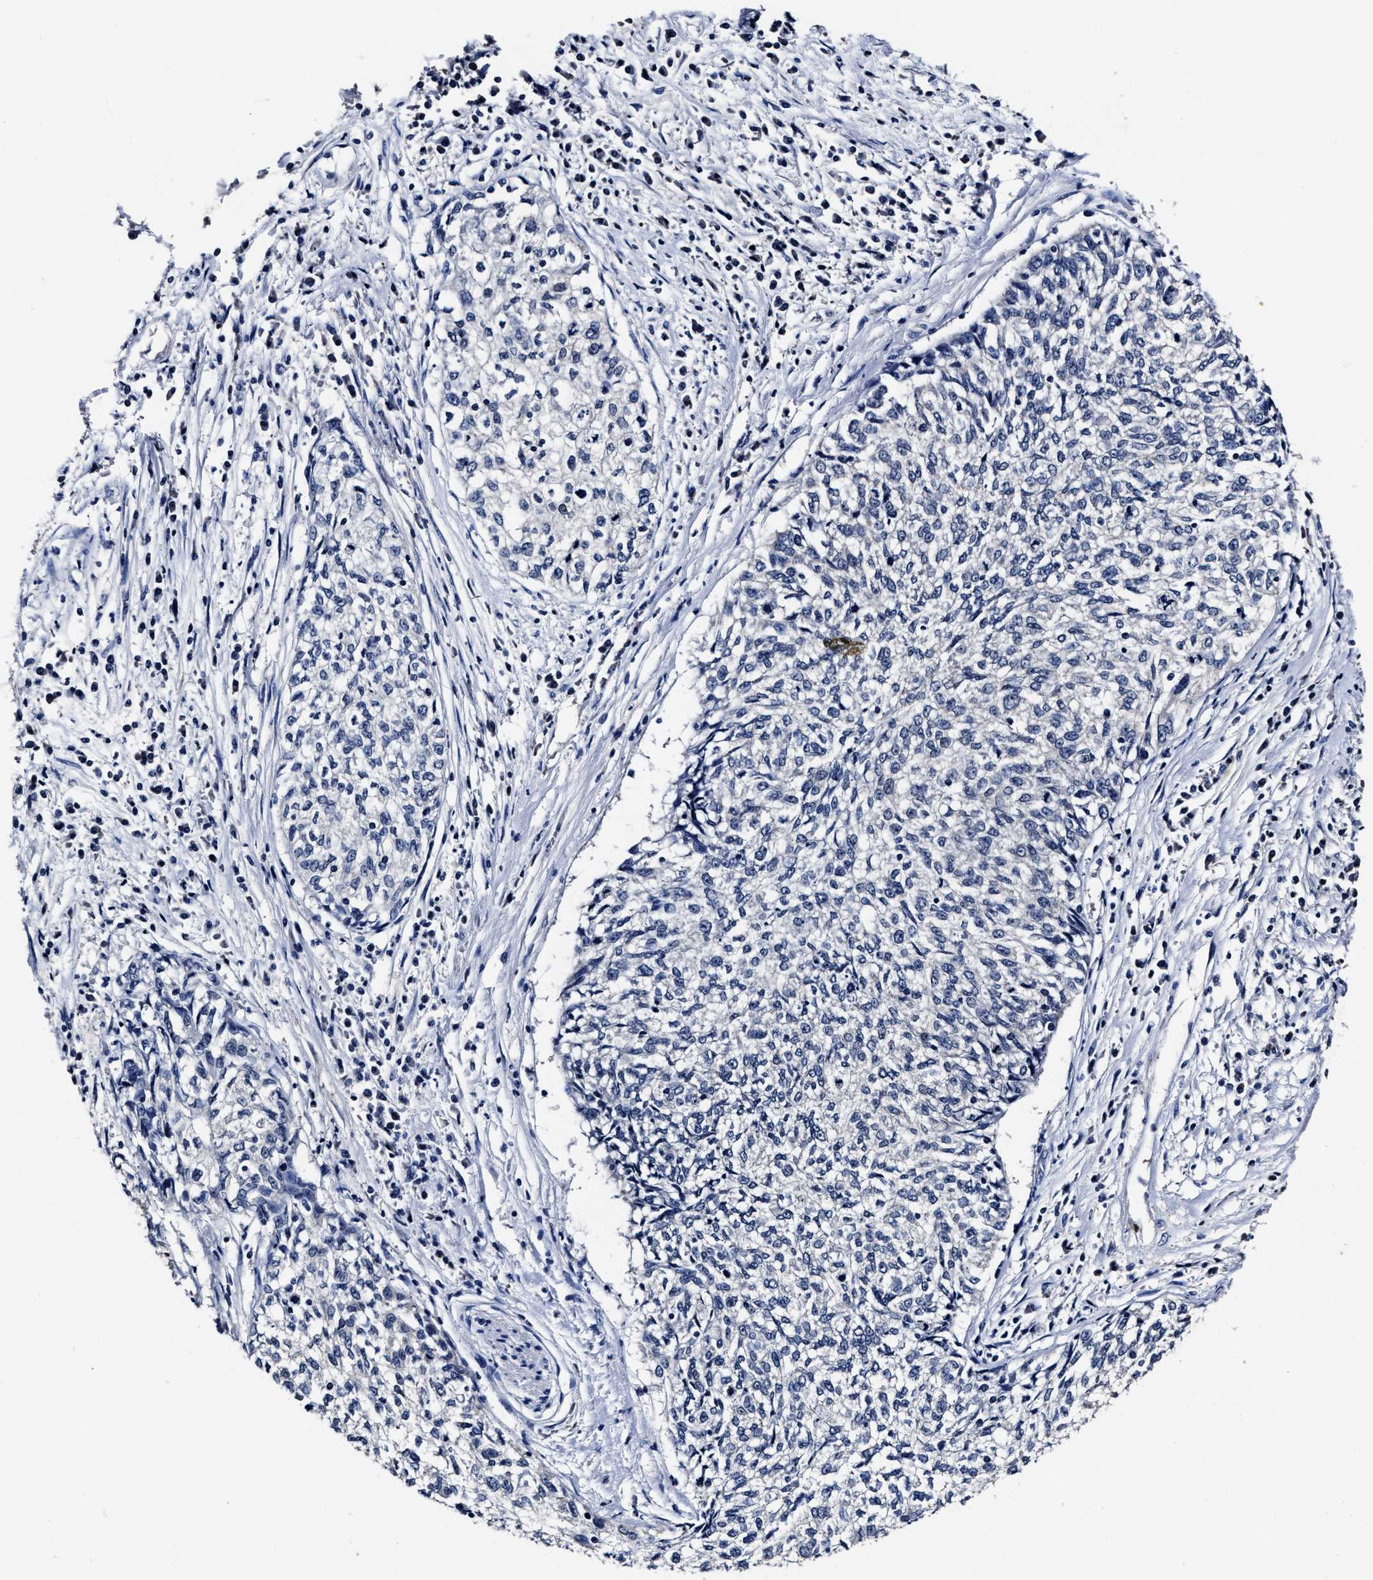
{"staining": {"intensity": "negative", "quantity": "none", "location": "none"}, "tissue": "cervical cancer", "cell_type": "Tumor cells", "image_type": "cancer", "snomed": [{"axis": "morphology", "description": "Squamous cell carcinoma, NOS"}, {"axis": "topography", "description": "Cervix"}], "caption": "Tumor cells show no significant protein positivity in squamous cell carcinoma (cervical).", "gene": "OLFML2A", "patient": {"sex": "female", "age": 57}}